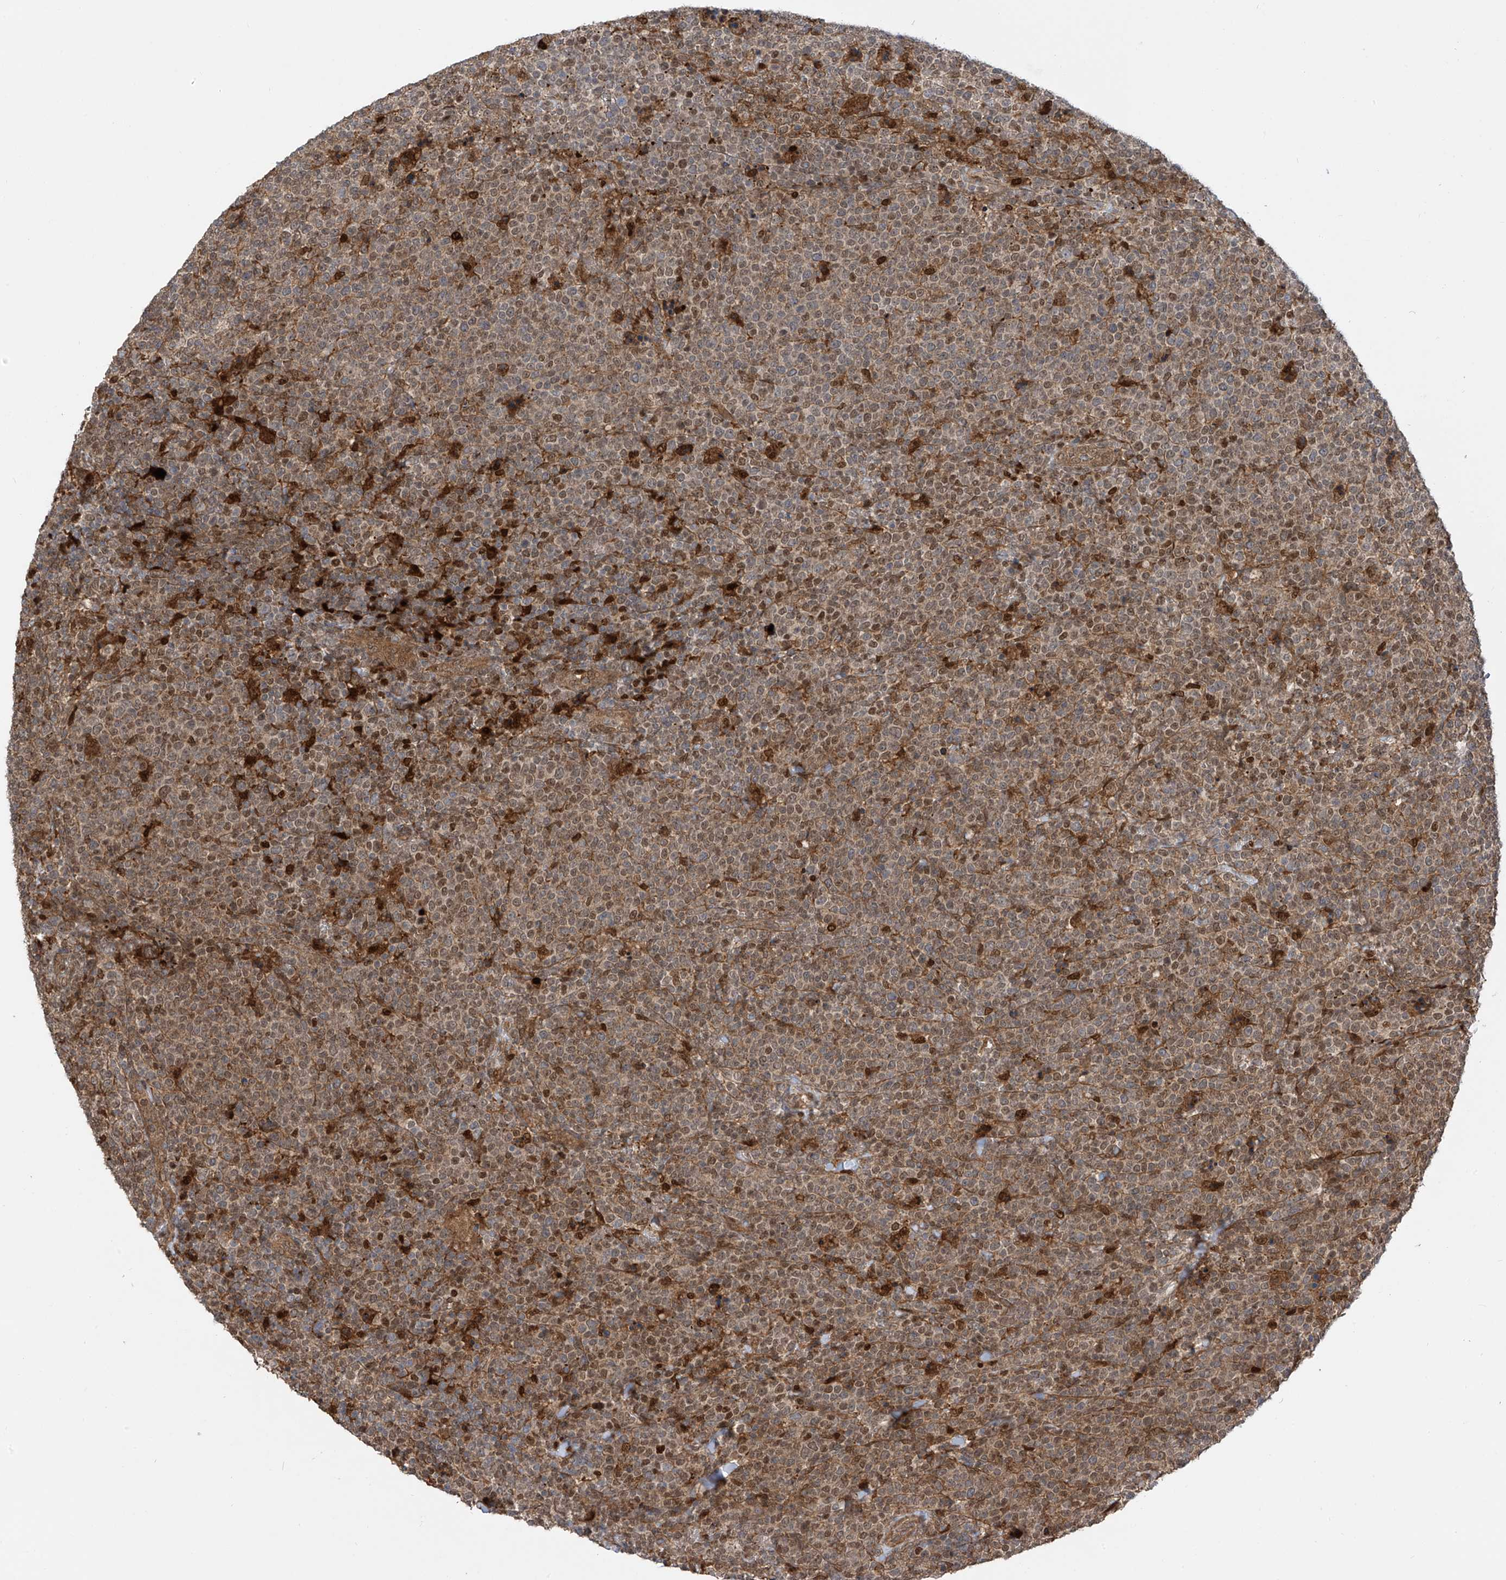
{"staining": {"intensity": "moderate", "quantity": "25%-75%", "location": "cytoplasmic/membranous,nuclear"}, "tissue": "lymphoma", "cell_type": "Tumor cells", "image_type": "cancer", "snomed": [{"axis": "morphology", "description": "Malignant lymphoma, non-Hodgkin's type, High grade"}, {"axis": "topography", "description": "Lymph node"}], "caption": "Tumor cells demonstrate moderate cytoplasmic/membranous and nuclear staining in about 25%-75% of cells in lymphoma. (IHC, brightfield microscopy, high magnification).", "gene": "ATAD2B", "patient": {"sex": "male", "age": 61}}